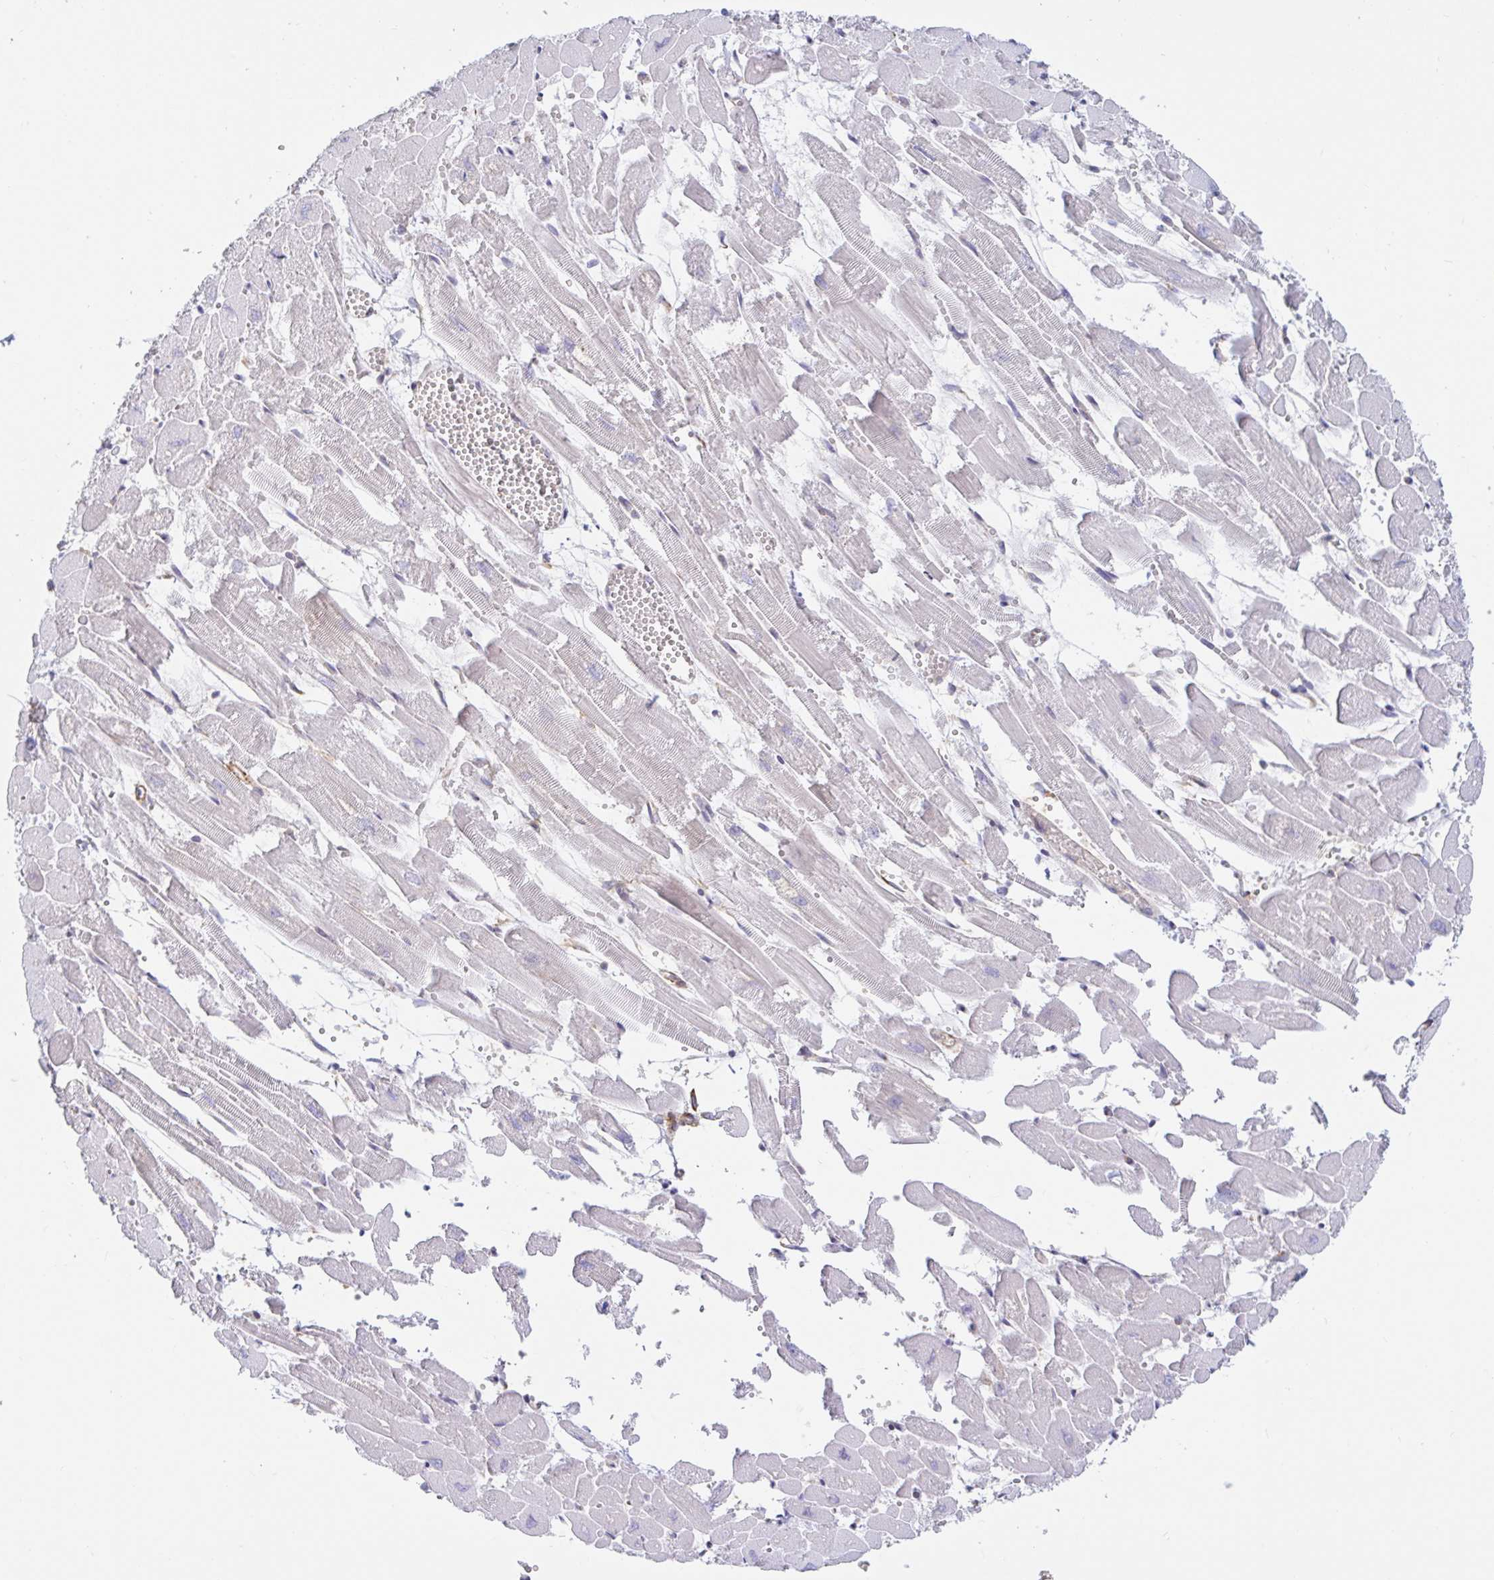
{"staining": {"intensity": "weak", "quantity": "25%-75%", "location": "cytoplasmic/membranous"}, "tissue": "heart muscle", "cell_type": "Cardiomyocytes", "image_type": "normal", "snomed": [{"axis": "morphology", "description": "Normal tissue, NOS"}, {"axis": "topography", "description": "Heart"}], "caption": "Human heart muscle stained with a brown dye demonstrates weak cytoplasmic/membranous positive positivity in about 25%-75% of cardiomyocytes.", "gene": "LARP1", "patient": {"sex": "female", "age": 52}}